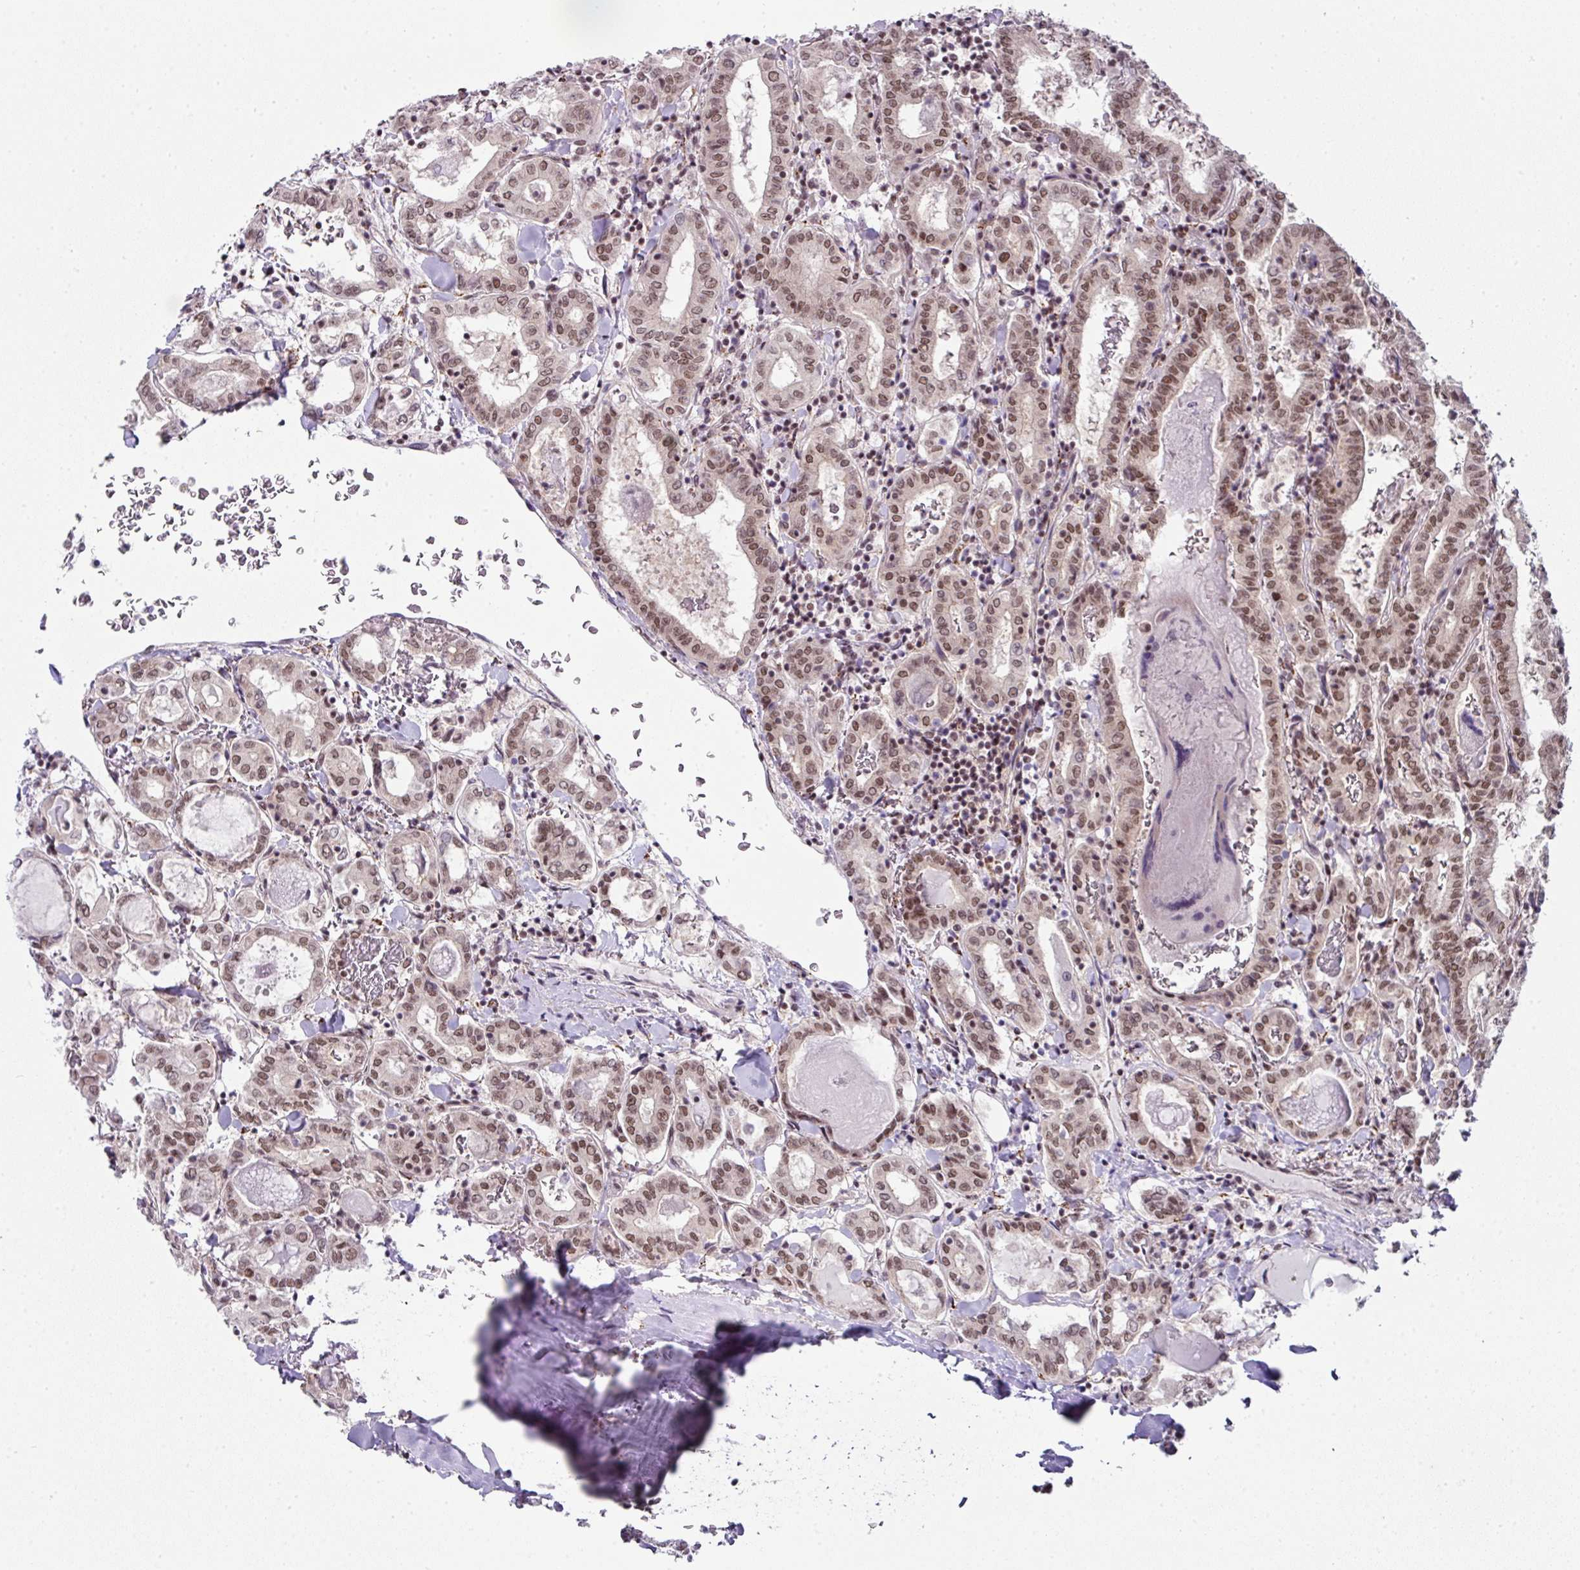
{"staining": {"intensity": "moderate", "quantity": ">75%", "location": "nuclear"}, "tissue": "thyroid cancer", "cell_type": "Tumor cells", "image_type": "cancer", "snomed": [{"axis": "morphology", "description": "Papillary adenocarcinoma, NOS"}, {"axis": "topography", "description": "Thyroid gland"}], "caption": "Papillary adenocarcinoma (thyroid) was stained to show a protein in brown. There is medium levels of moderate nuclear expression in about >75% of tumor cells. (brown staining indicates protein expression, while blue staining denotes nuclei).", "gene": "NFYA", "patient": {"sex": "female", "age": 72}}